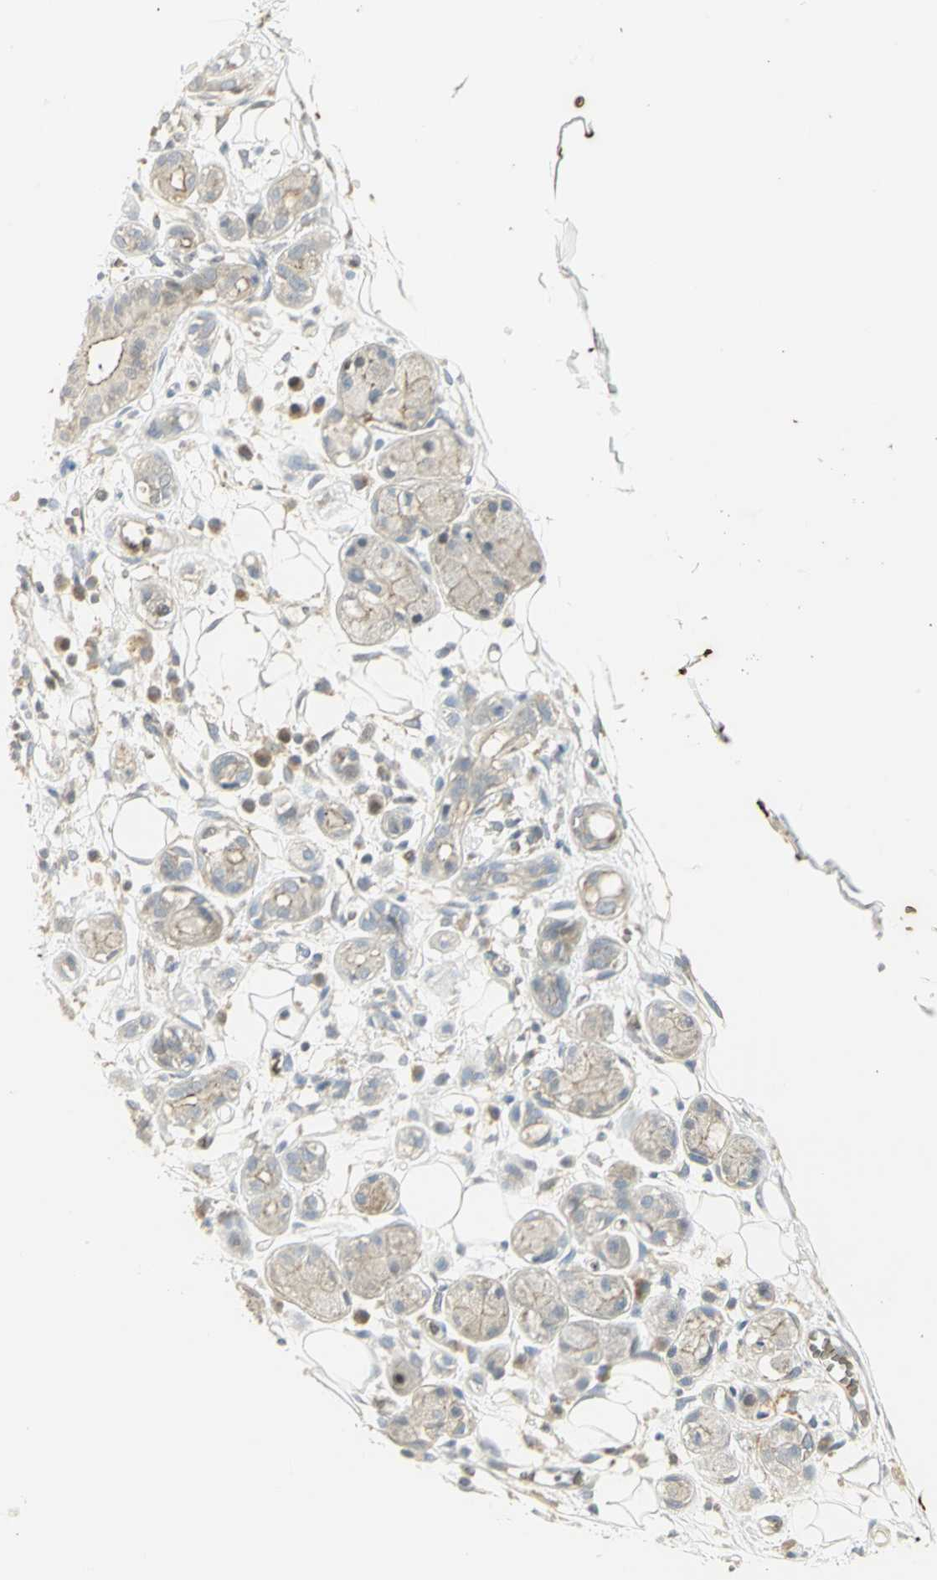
{"staining": {"intensity": "negative", "quantity": "none", "location": "none"}, "tissue": "adipose tissue", "cell_type": "Adipocytes", "image_type": "normal", "snomed": [{"axis": "morphology", "description": "Normal tissue, NOS"}, {"axis": "morphology", "description": "Inflammation, NOS"}, {"axis": "topography", "description": "Vascular tissue"}, {"axis": "topography", "description": "Salivary gland"}], "caption": "Immunohistochemical staining of normal human adipose tissue reveals no significant staining in adipocytes. (Stains: DAB (3,3'-diaminobenzidine) immunohistochemistry with hematoxylin counter stain, Microscopy: brightfield microscopy at high magnification).", "gene": "ANK1", "patient": {"sex": "female", "age": 75}}